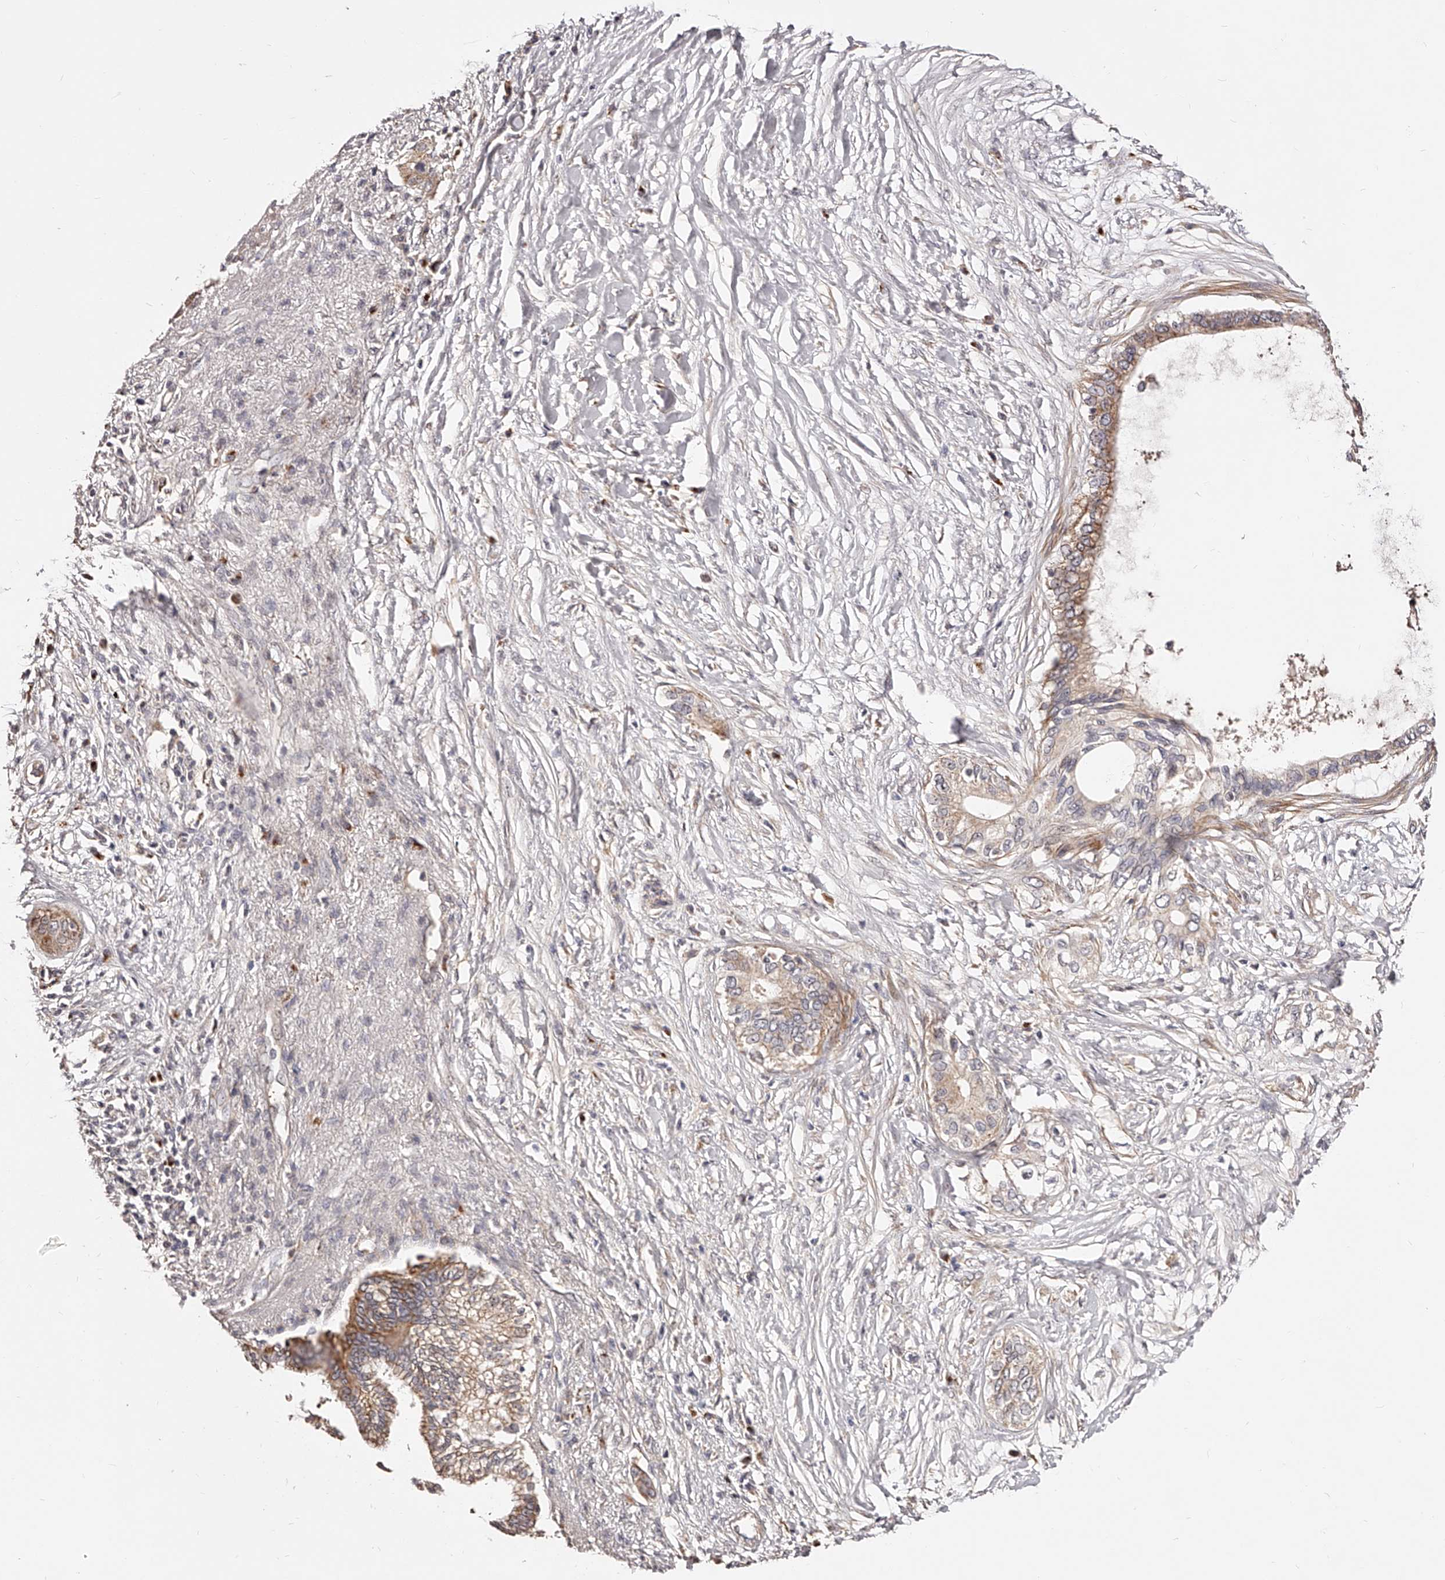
{"staining": {"intensity": "moderate", "quantity": "25%-75%", "location": "cytoplasmic/membranous"}, "tissue": "pancreatic cancer", "cell_type": "Tumor cells", "image_type": "cancer", "snomed": [{"axis": "morphology", "description": "Normal tissue, NOS"}, {"axis": "morphology", "description": "Adenocarcinoma, NOS"}, {"axis": "topography", "description": "Pancreas"}, {"axis": "topography", "description": "Peripheral nerve tissue"}], "caption": "A high-resolution image shows immunohistochemistry staining of pancreatic cancer, which shows moderate cytoplasmic/membranous positivity in about 25%-75% of tumor cells. (Stains: DAB (3,3'-diaminobenzidine) in brown, nuclei in blue, Microscopy: brightfield microscopy at high magnification).", "gene": "ZNF502", "patient": {"sex": "male", "age": 59}}